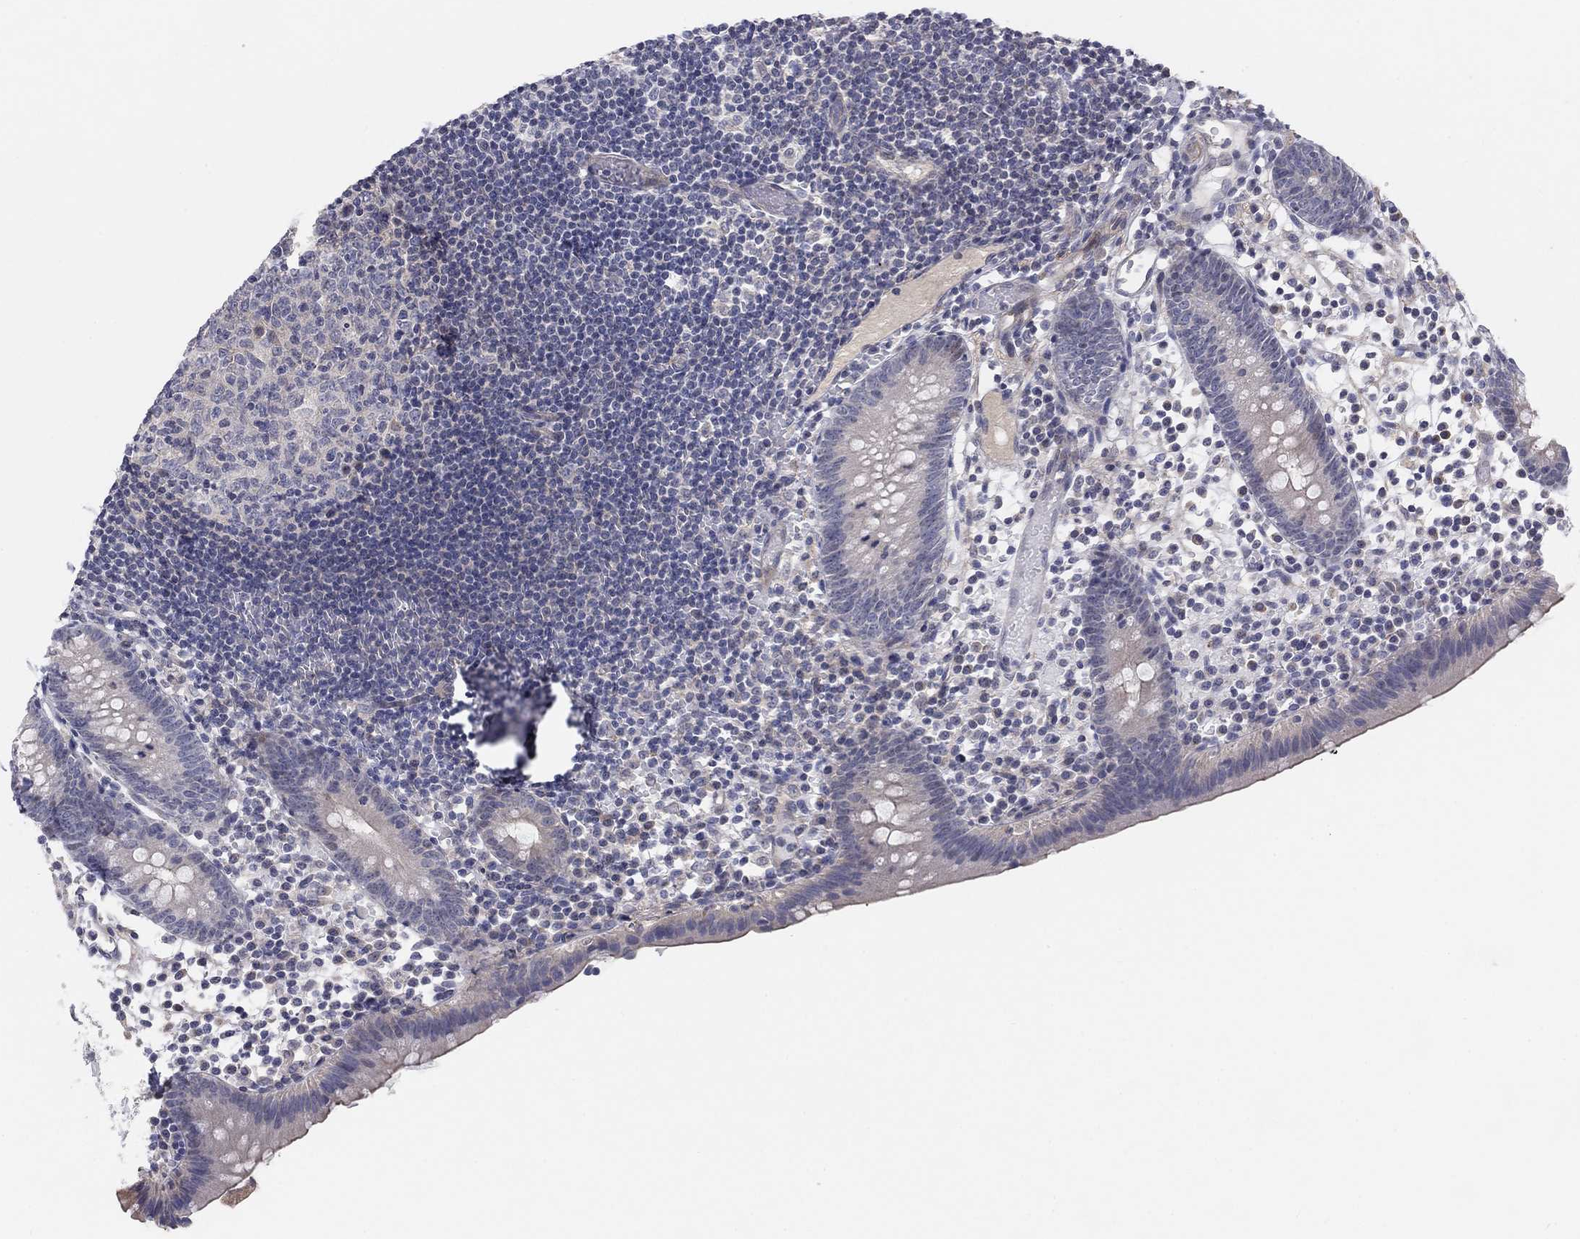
{"staining": {"intensity": "negative", "quantity": "none", "location": "none"}, "tissue": "appendix", "cell_type": "Glandular cells", "image_type": "normal", "snomed": [{"axis": "morphology", "description": "Normal tissue, NOS"}, {"axis": "topography", "description": "Appendix"}], "caption": "Micrograph shows no protein staining in glandular cells of unremarkable appendix.", "gene": "AMN1", "patient": {"sex": "female", "age": 40}}